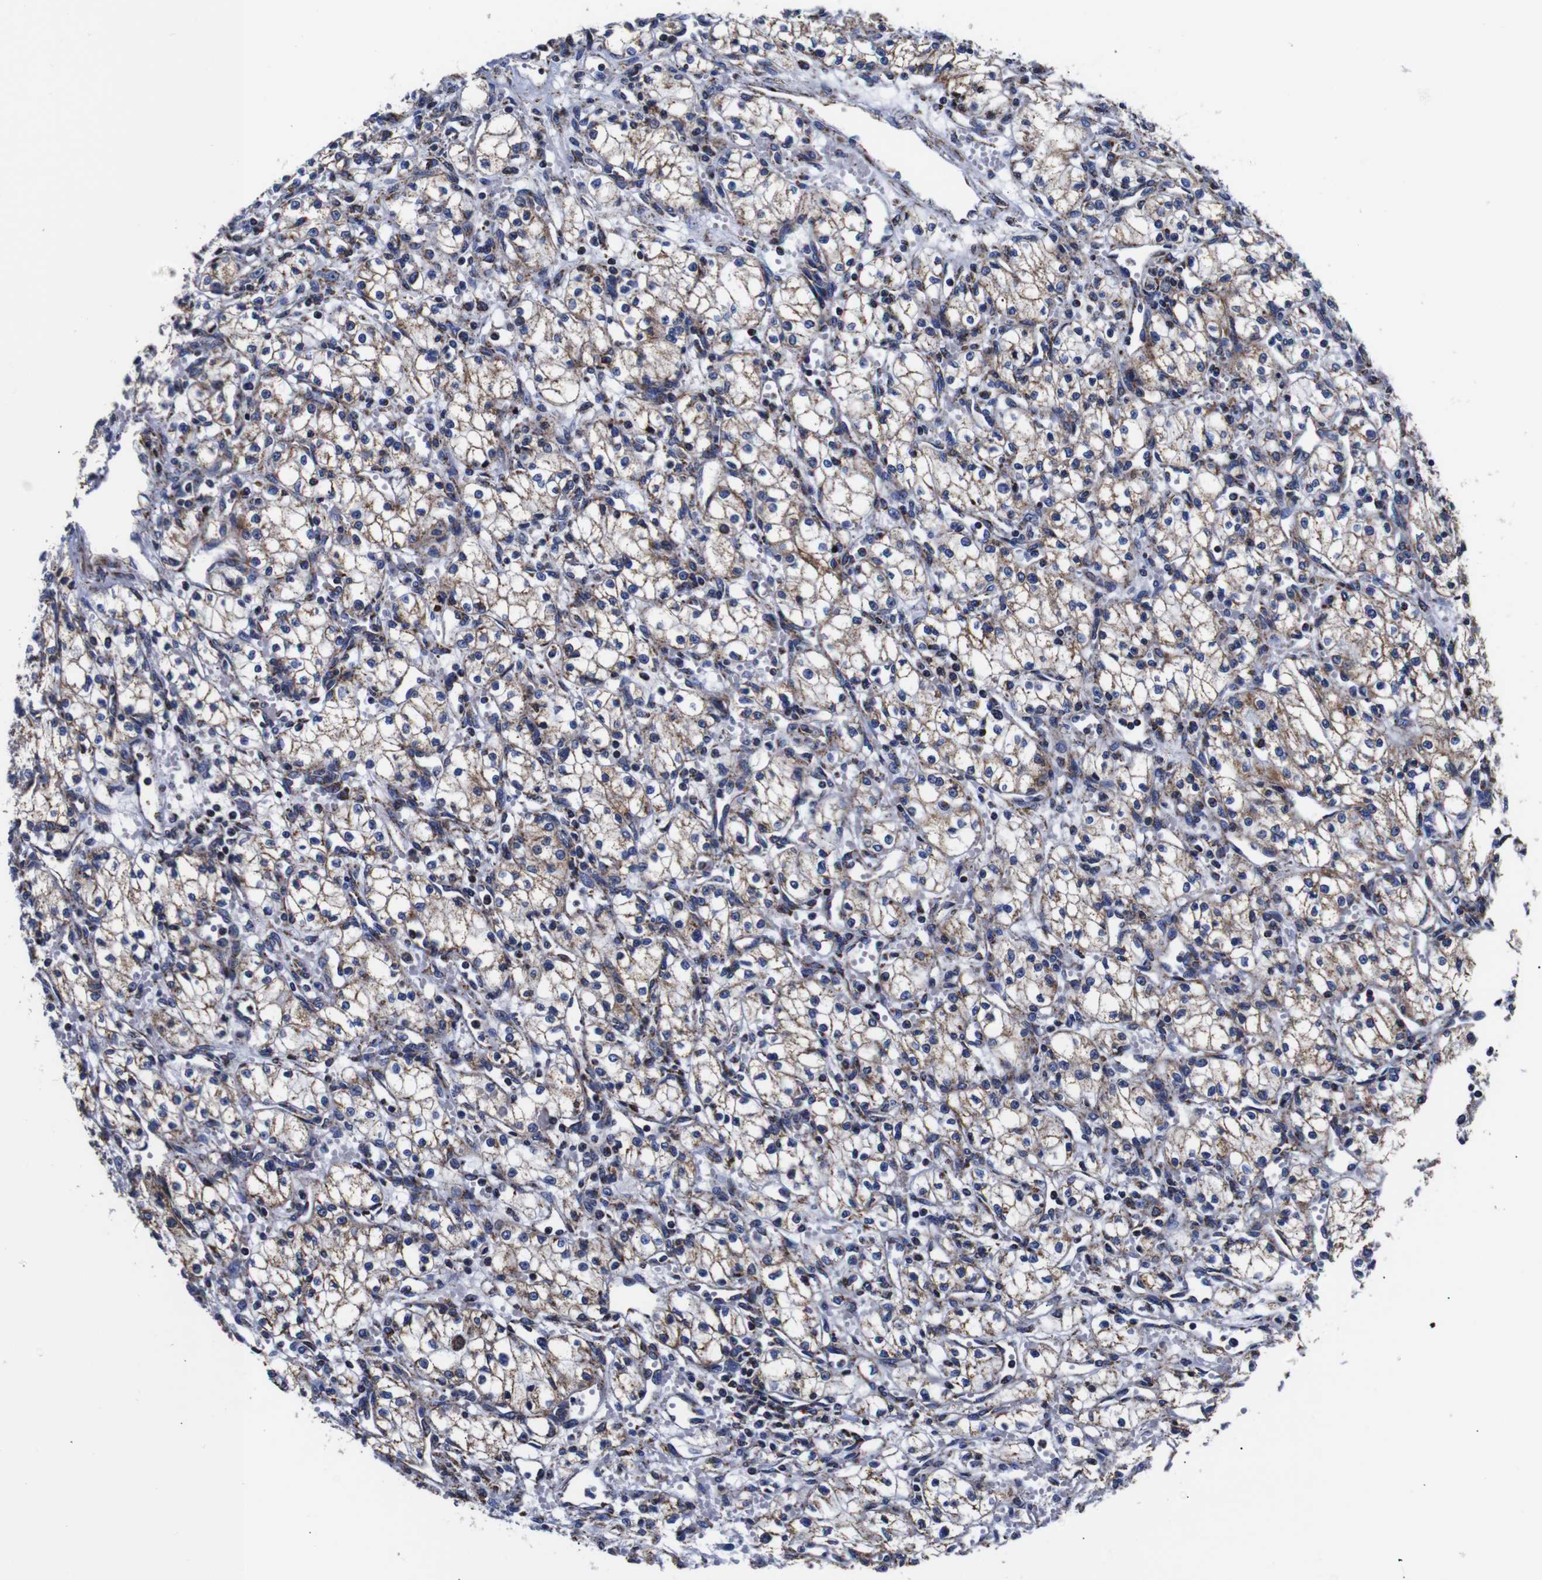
{"staining": {"intensity": "moderate", "quantity": ">75%", "location": "cytoplasmic/membranous"}, "tissue": "renal cancer", "cell_type": "Tumor cells", "image_type": "cancer", "snomed": [{"axis": "morphology", "description": "Normal tissue, NOS"}, {"axis": "morphology", "description": "Adenocarcinoma, NOS"}, {"axis": "topography", "description": "Kidney"}], "caption": "Renal cancer stained for a protein (brown) shows moderate cytoplasmic/membranous positive positivity in about >75% of tumor cells.", "gene": "FKBP9", "patient": {"sex": "male", "age": 59}}